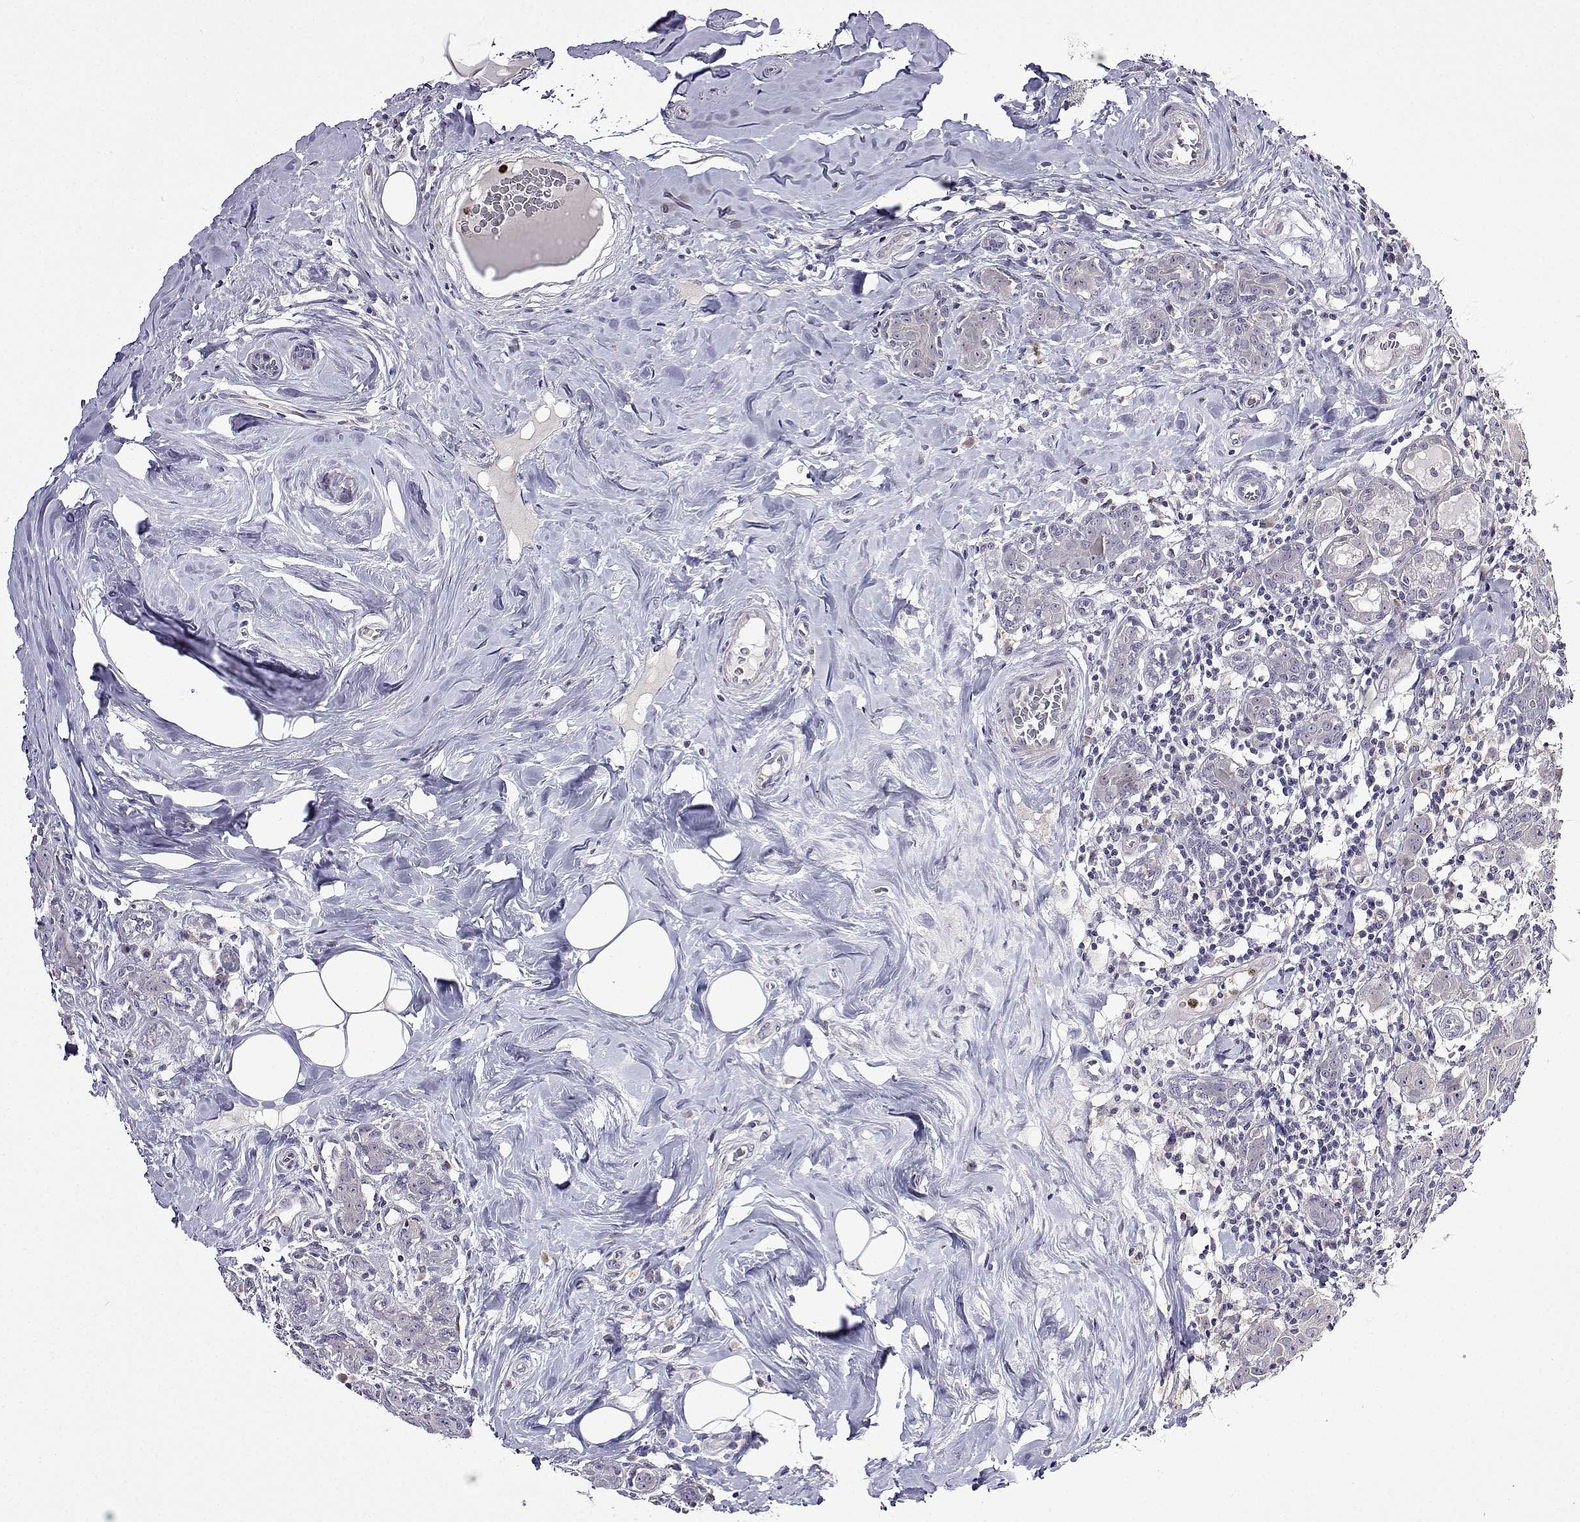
{"staining": {"intensity": "negative", "quantity": "none", "location": "none"}, "tissue": "breast cancer", "cell_type": "Tumor cells", "image_type": "cancer", "snomed": [{"axis": "morphology", "description": "Normal tissue, NOS"}, {"axis": "morphology", "description": "Duct carcinoma"}, {"axis": "topography", "description": "Breast"}], "caption": "Invasive ductal carcinoma (breast) stained for a protein using immunohistochemistry exhibits no expression tumor cells.", "gene": "SULT2A1", "patient": {"sex": "female", "age": 43}}